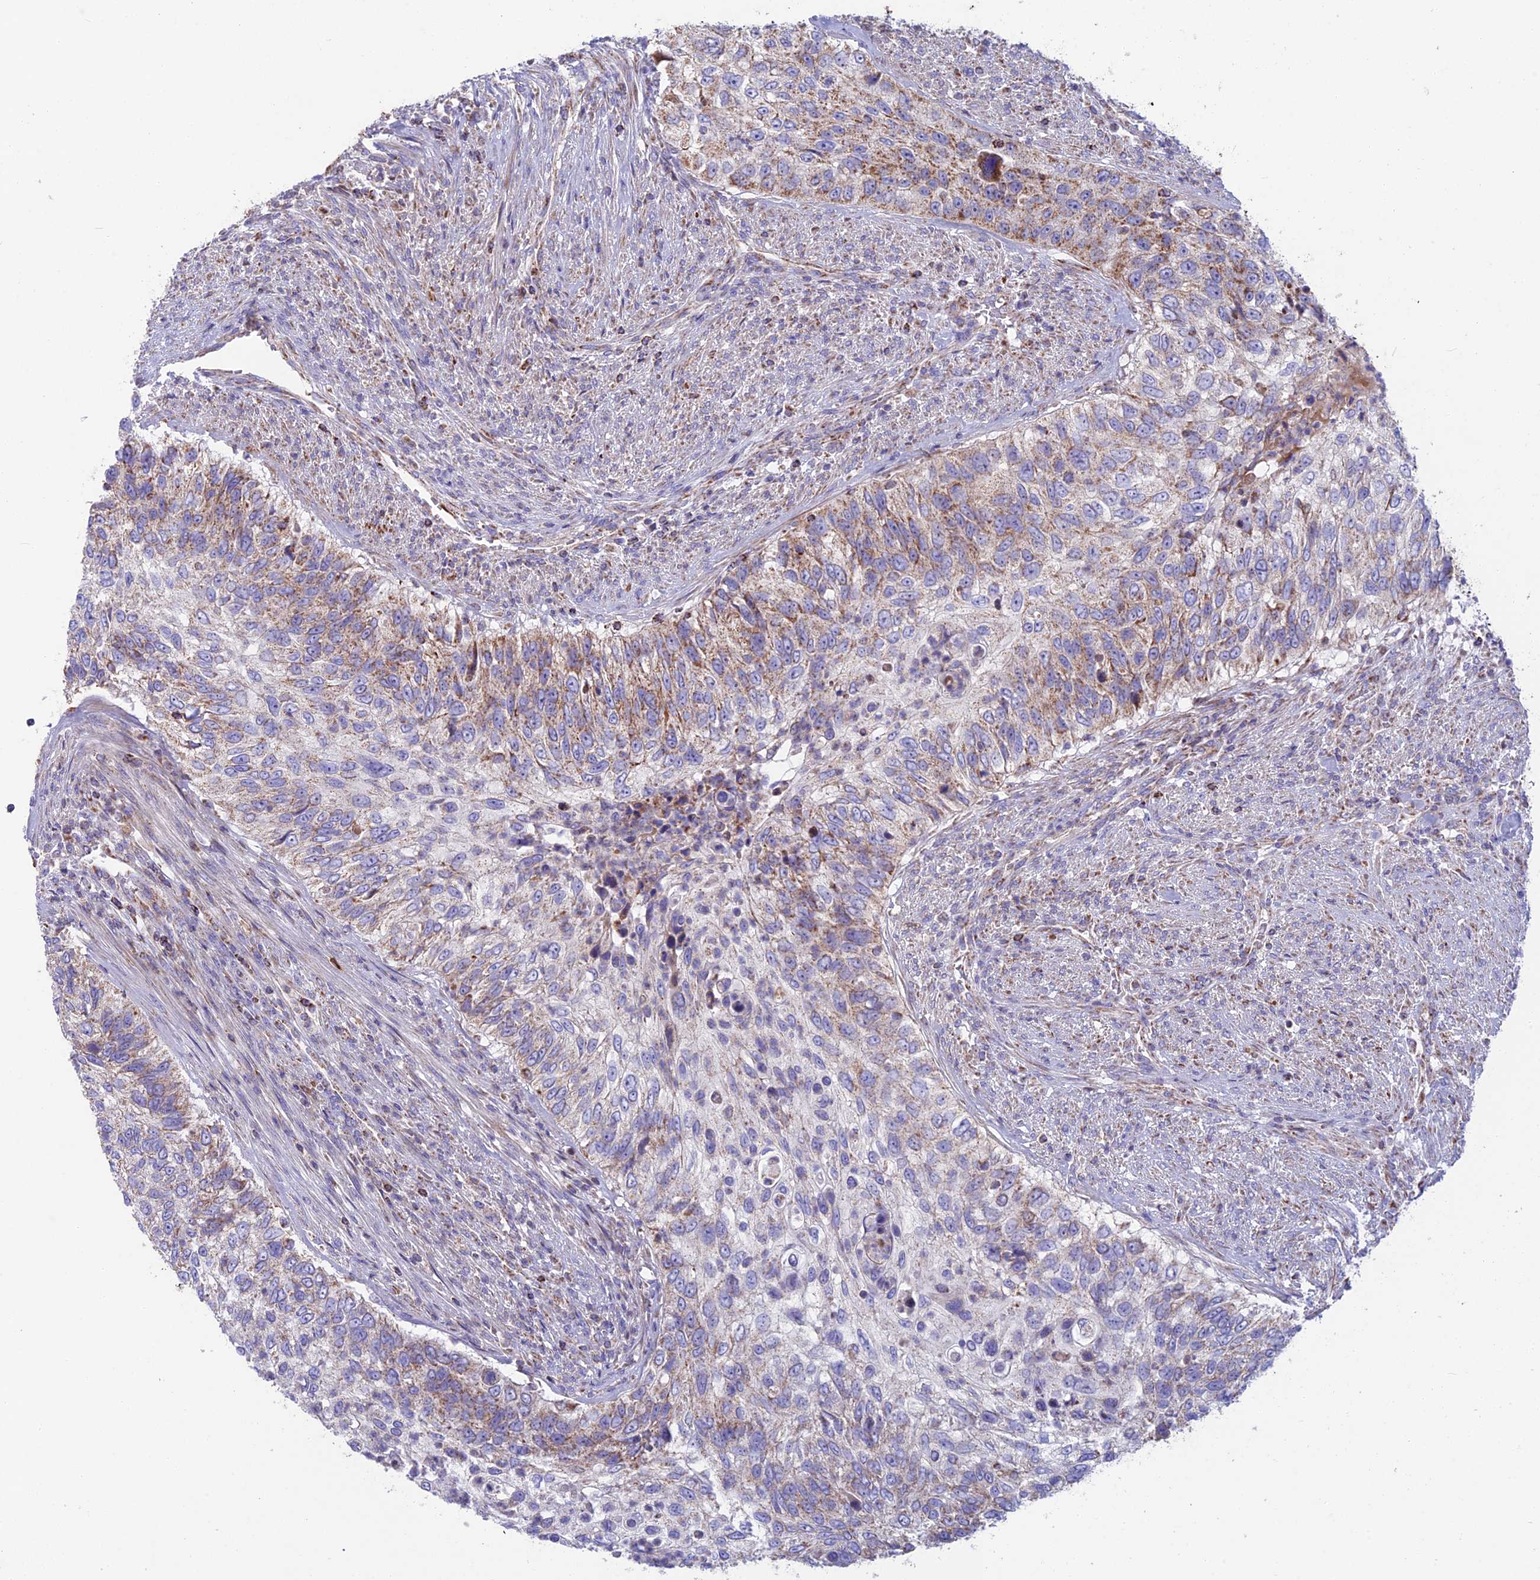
{"staining": {"intensity": "moderate", "quantity": "25%-75%", "location": "cytoplasmic/membranous"}, "tissue": "urothelial cancer", "cell_type": "Tumor cells", "image_type": "cancer", "snomed": [{"axis": "morphology", "description": "Urothelial carcinoma, High grade"}, {"axis": "topography", "description": "Urinary bladder"}], "caption": "There is medium levels of moderate cytoplasmic/membranous staining in tumor cells of high-grade urothelial carcinoma, as demonstrated by immunohistochemical staining (brown color).", "gene": "CS", "patient": {"sex": "female", "age": 60}}